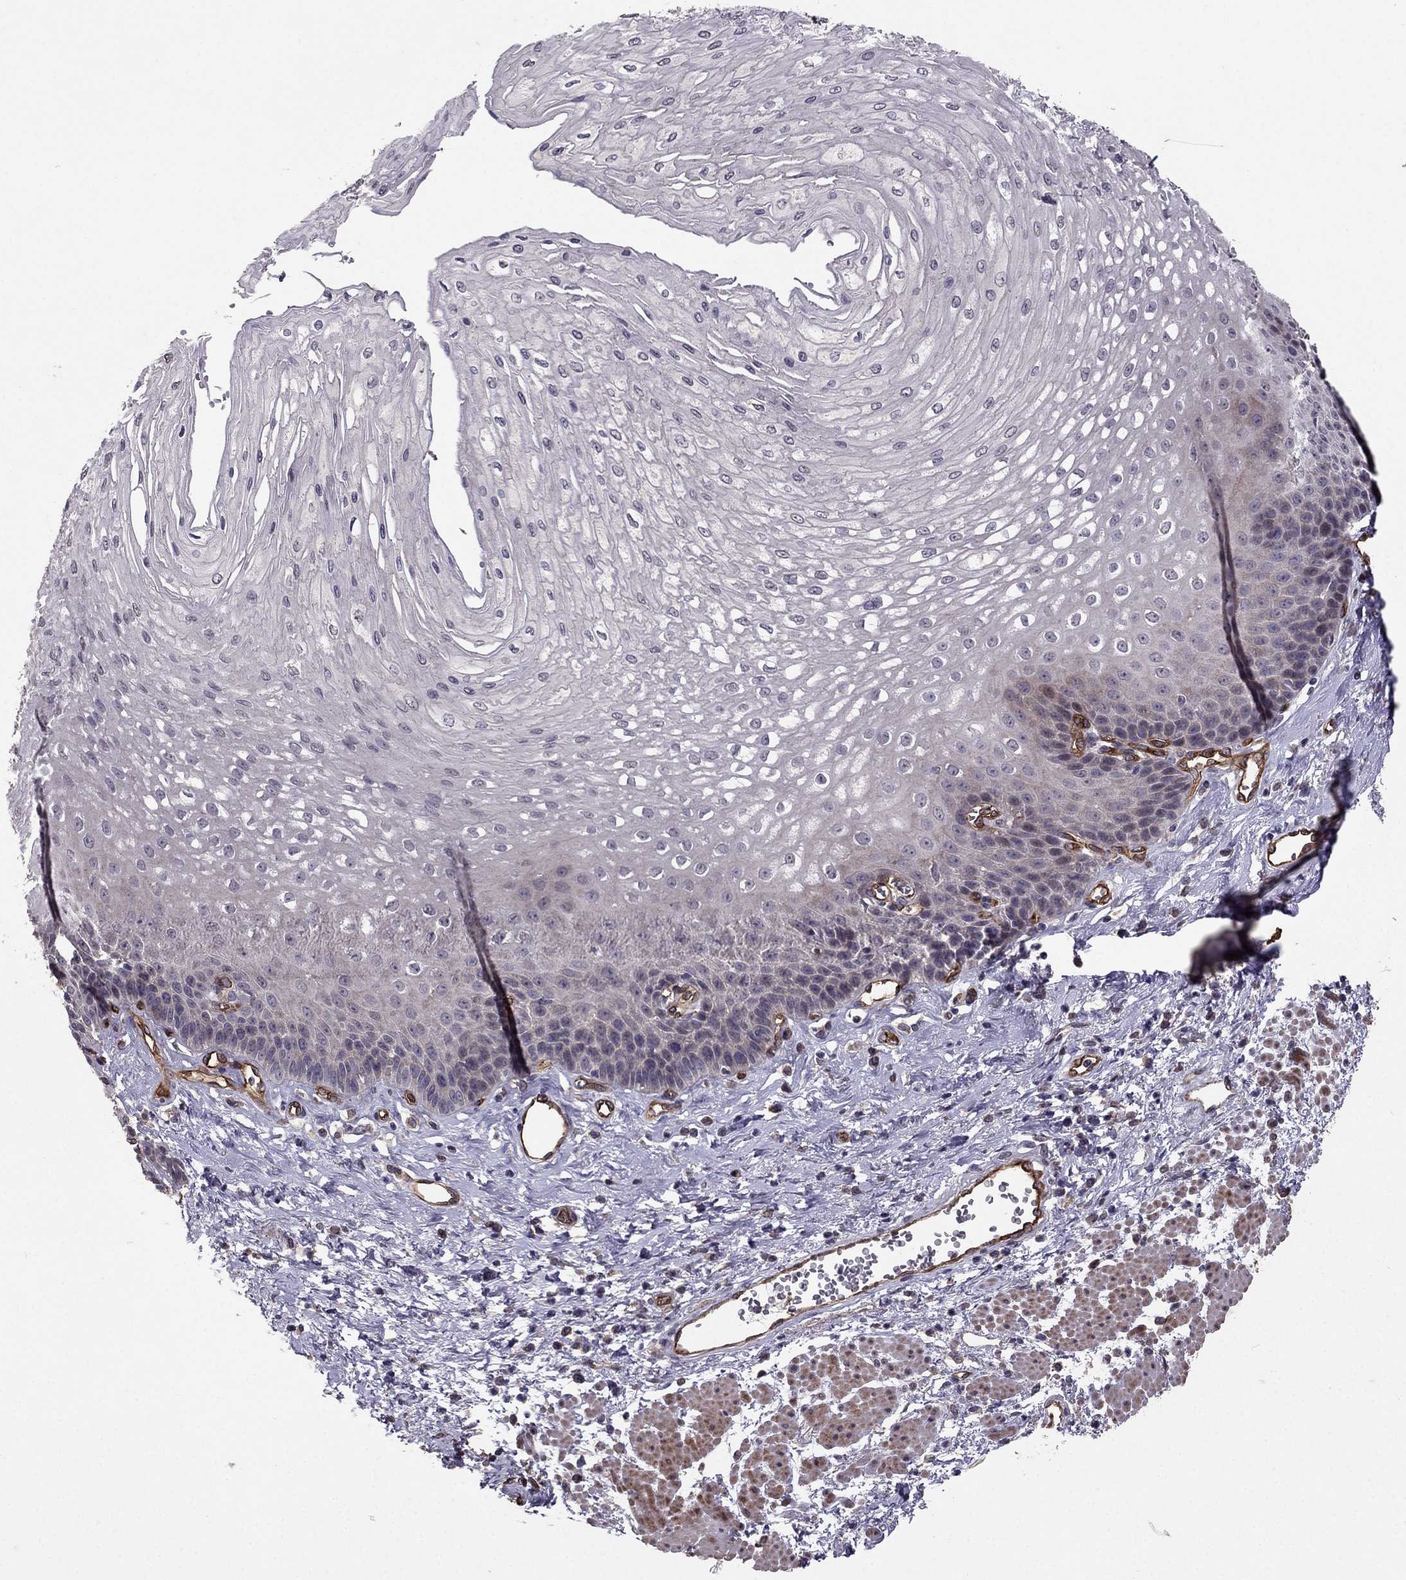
{"staining": {"intensity": "negative", "quantity": "none", "location": "none"}, "tissue": "esophagus", "cell_type": "Squamous epithelial cells", "image_type": "normal", "snomed": [{"axis": "morphology", "description": "Normal tissue, NOS"}, {"axis": "topography", "description": "Esophagus"}], "caption": "Esophagus stained for a protein using IHC reveals no positivity squamous epithelial cells.", "gene": "RASIP1", "patient": {"sex": "female", "age": 62}}